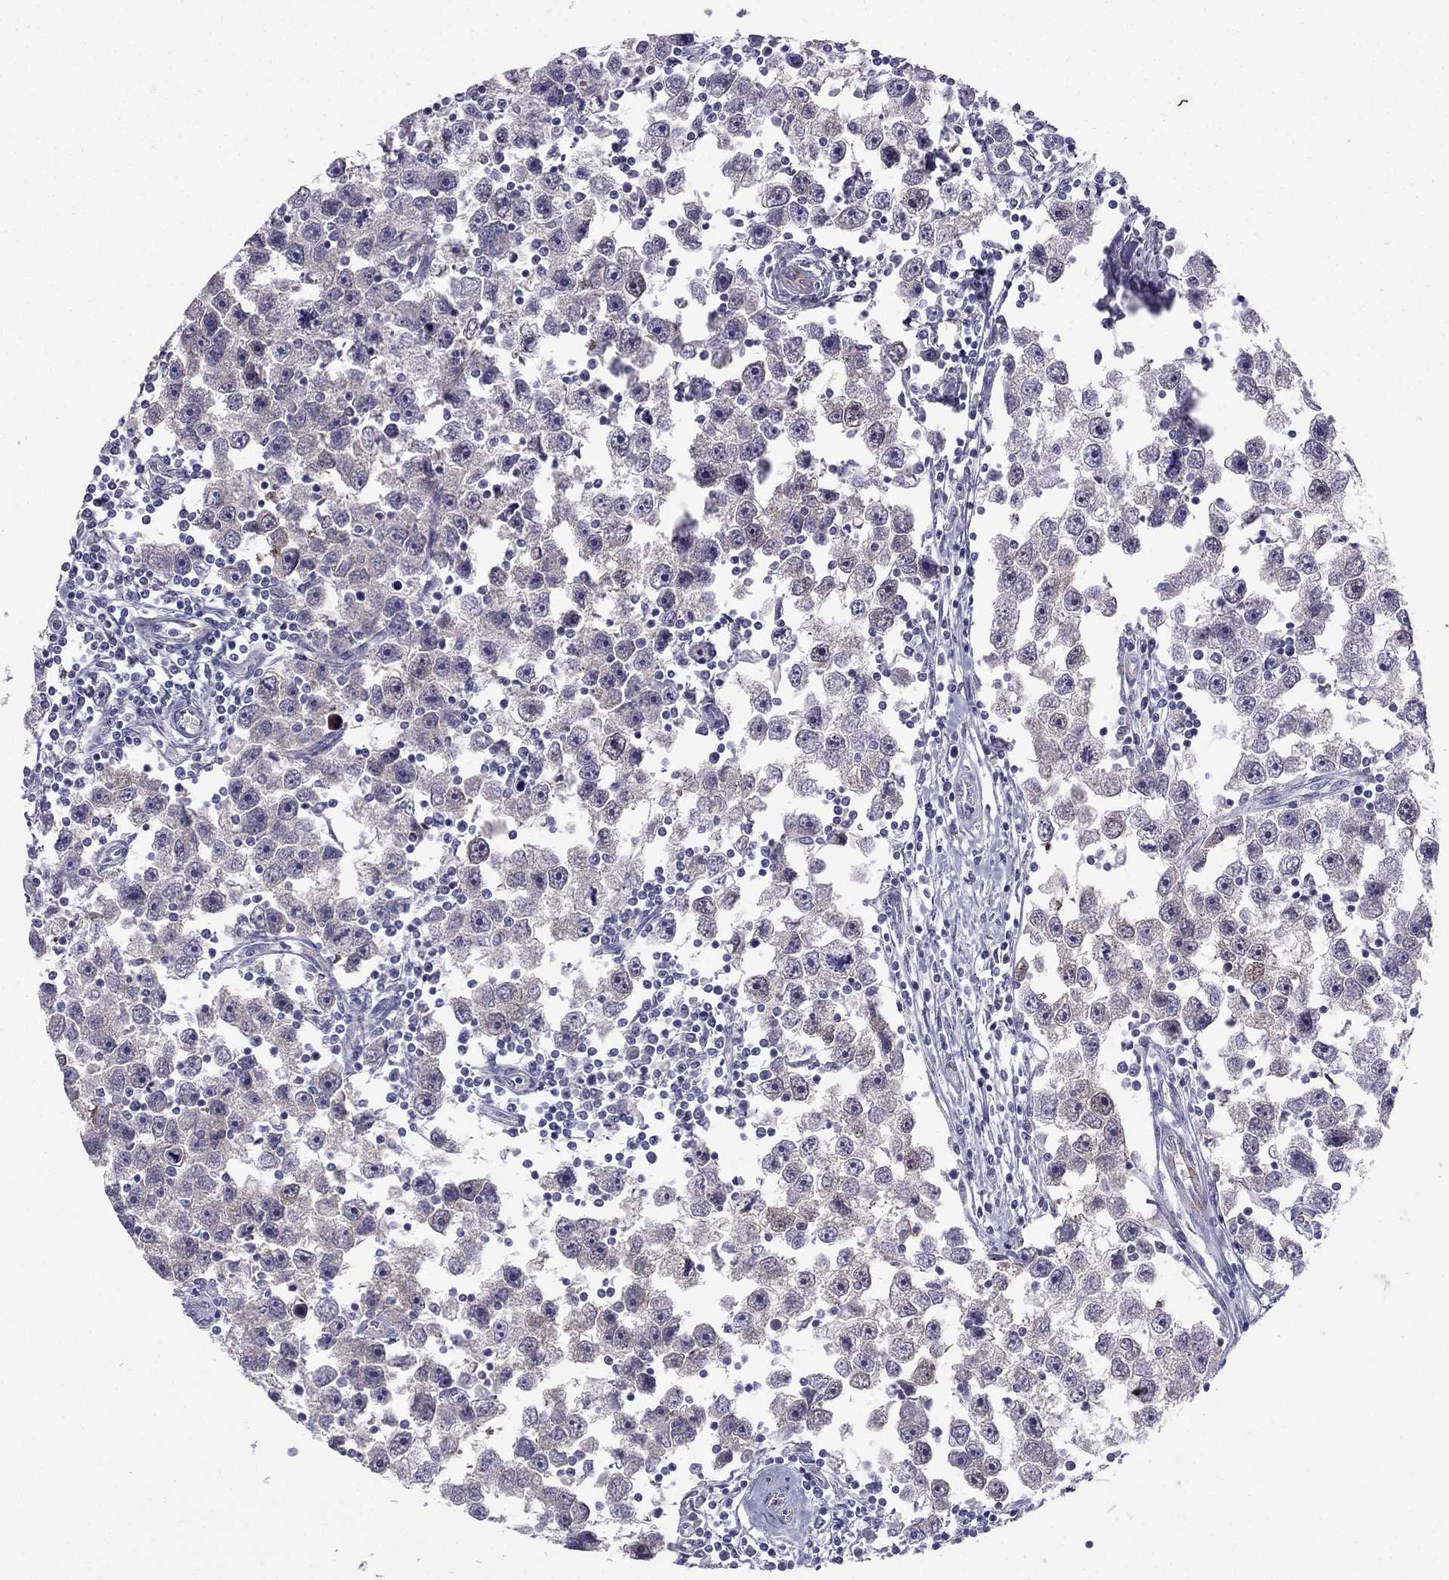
{"staining": {"intensity": "weak", "quantity": "<25%", "location": "nuclear"}, "tissue": "testis cancer", "cell_type": "Tumor cells", "image_type": "cancer", "snomed": [{"axis": "morphology", "description": "Seminoma, NOS"}, {"axis": "topography", "description": "Testis"}], "caption": "The IHC photomicrograph has no significant staining in tumor cells of testis cancer (seminoma) tissue.", "gene": "RSPH14", "patient": {"sex": "male", "age": 30}}